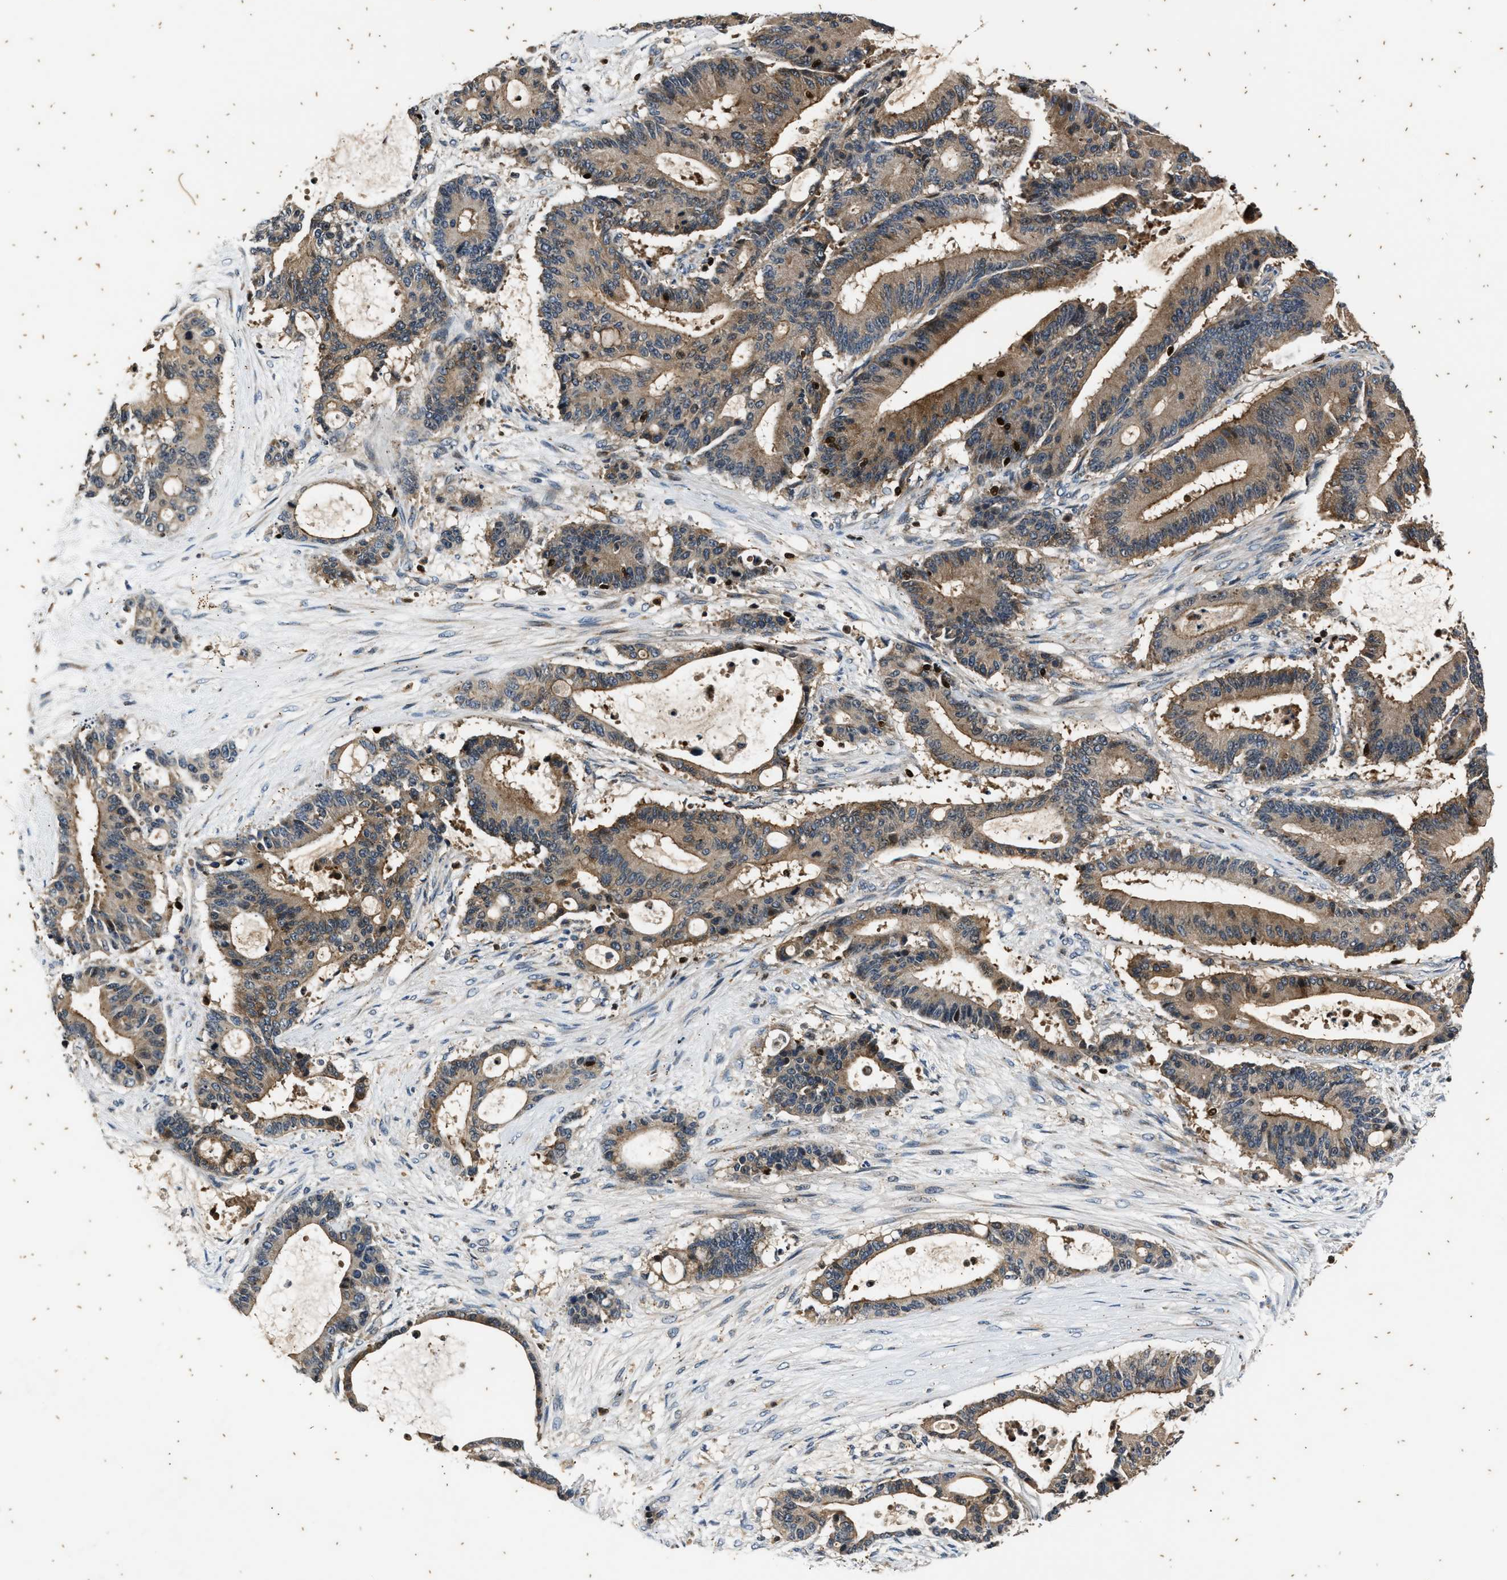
{"staining": {"intensity": "weak", "quantity": ">75%", "location": "cytoplasmic/membranous"}, "tissue": "liver cancer", "cell_type": "Tumor cells", "image_type": "cancer", "snomed": [{"axis": "morphology", "description": "Cholangiocarcinoma"}, {"axis": "topography", "description": "Liver"}], "caption": "Tumor cells show weak cytoplasmic/membranous staining in about >75% of cells in cholangiocarcinoma (liver).", "gene": "PTPN7", "patient": {"sex": "female", "age": 73}}